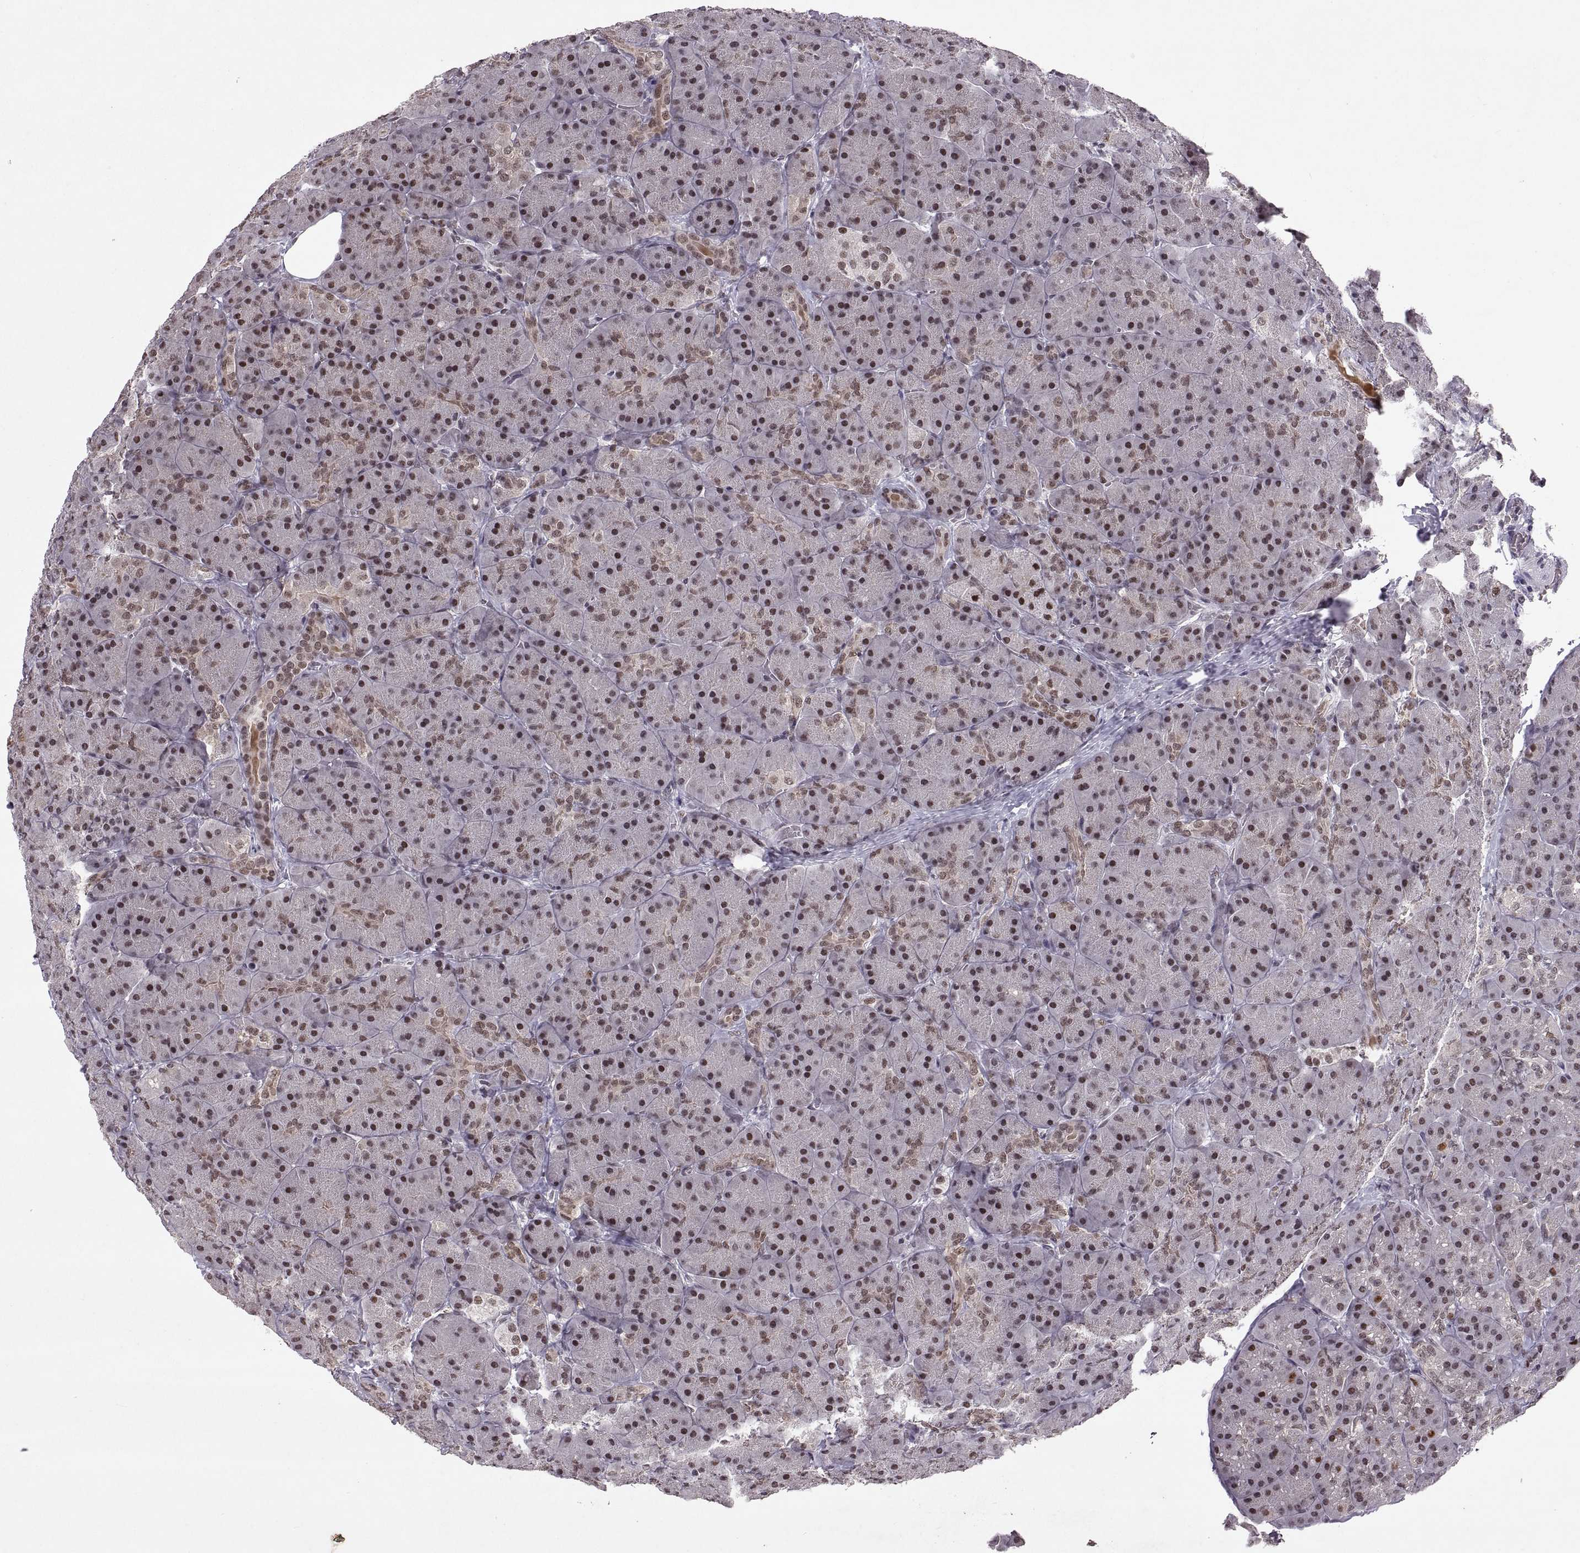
{"staining": {"intensity": "strong", "quantity": "25%-75%", "location": "nuclear"}, "tissue": "pancreas", "cell_type": "Exocrine glandular cells", "image_type": "normal", "snomed": [{"axis": "morphology", "description": "Normal tissue, NOS"}, {"axis": "topography", "description": "Pancreas"}], "caption": "Immunohistochemical staining of unremarkable human pancreas demonstrates 25%-75% levels of strong nuclear protein staining in about 25%-75% of exocrine glandular cells.", "gene": "MT1E", "patient": {"sex": "male", "age": 57}}